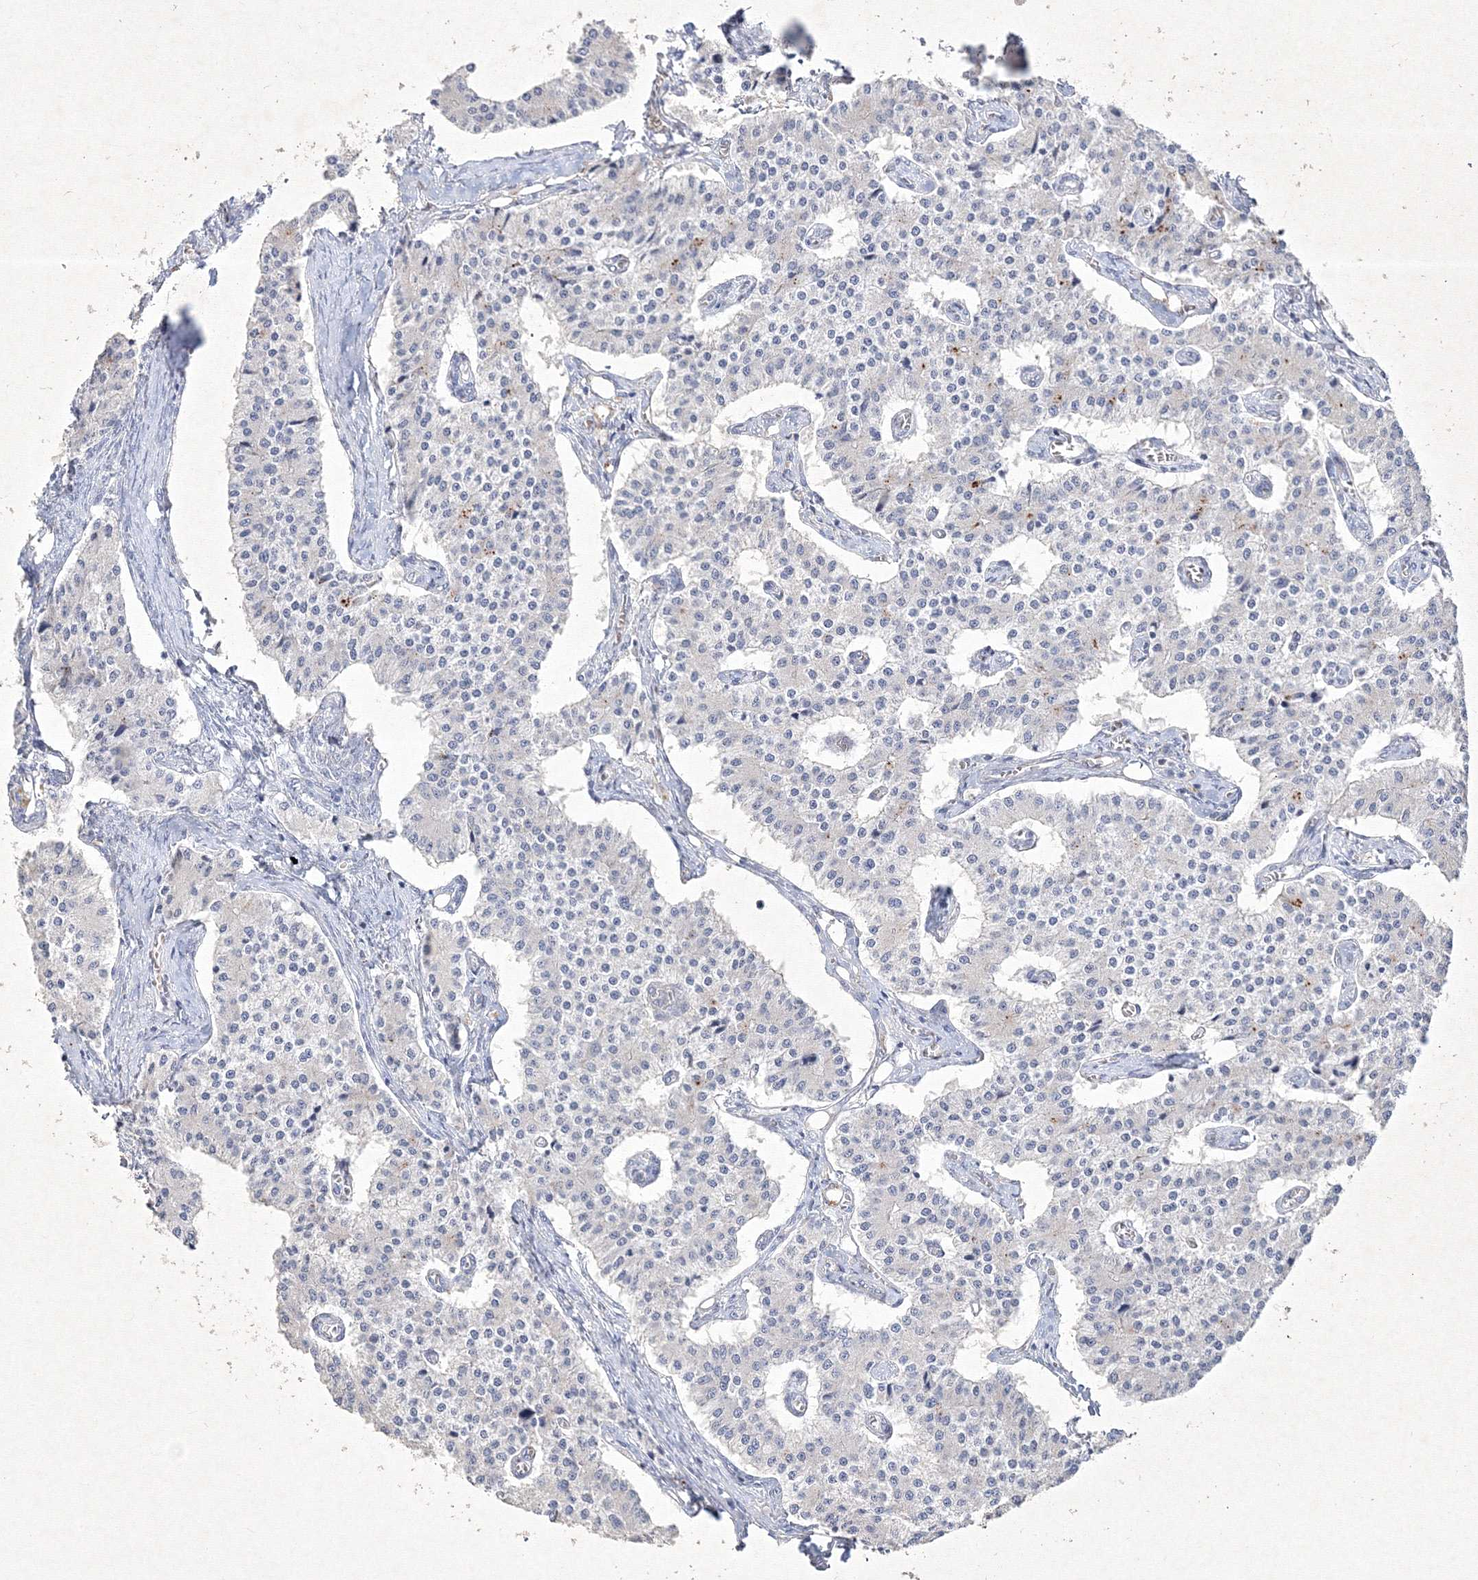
{"staining": {"intensity": "negative", "quantity": "none", "location": "none"}, "tissue": "carcinoid", "cell_type": "Tumor cells", "image_type": "cancer", "snomed": [{"axis": "morphology", "description": "Carcinoid, malignant, NOS"}, {"axis": "topography", "description": "Colon"}], "caption": "The image displays no significant positivity in tumor cells of malignant carcinoid.", "gene": "CXXC4", "patient": {"sex": "female", "age": 52}}